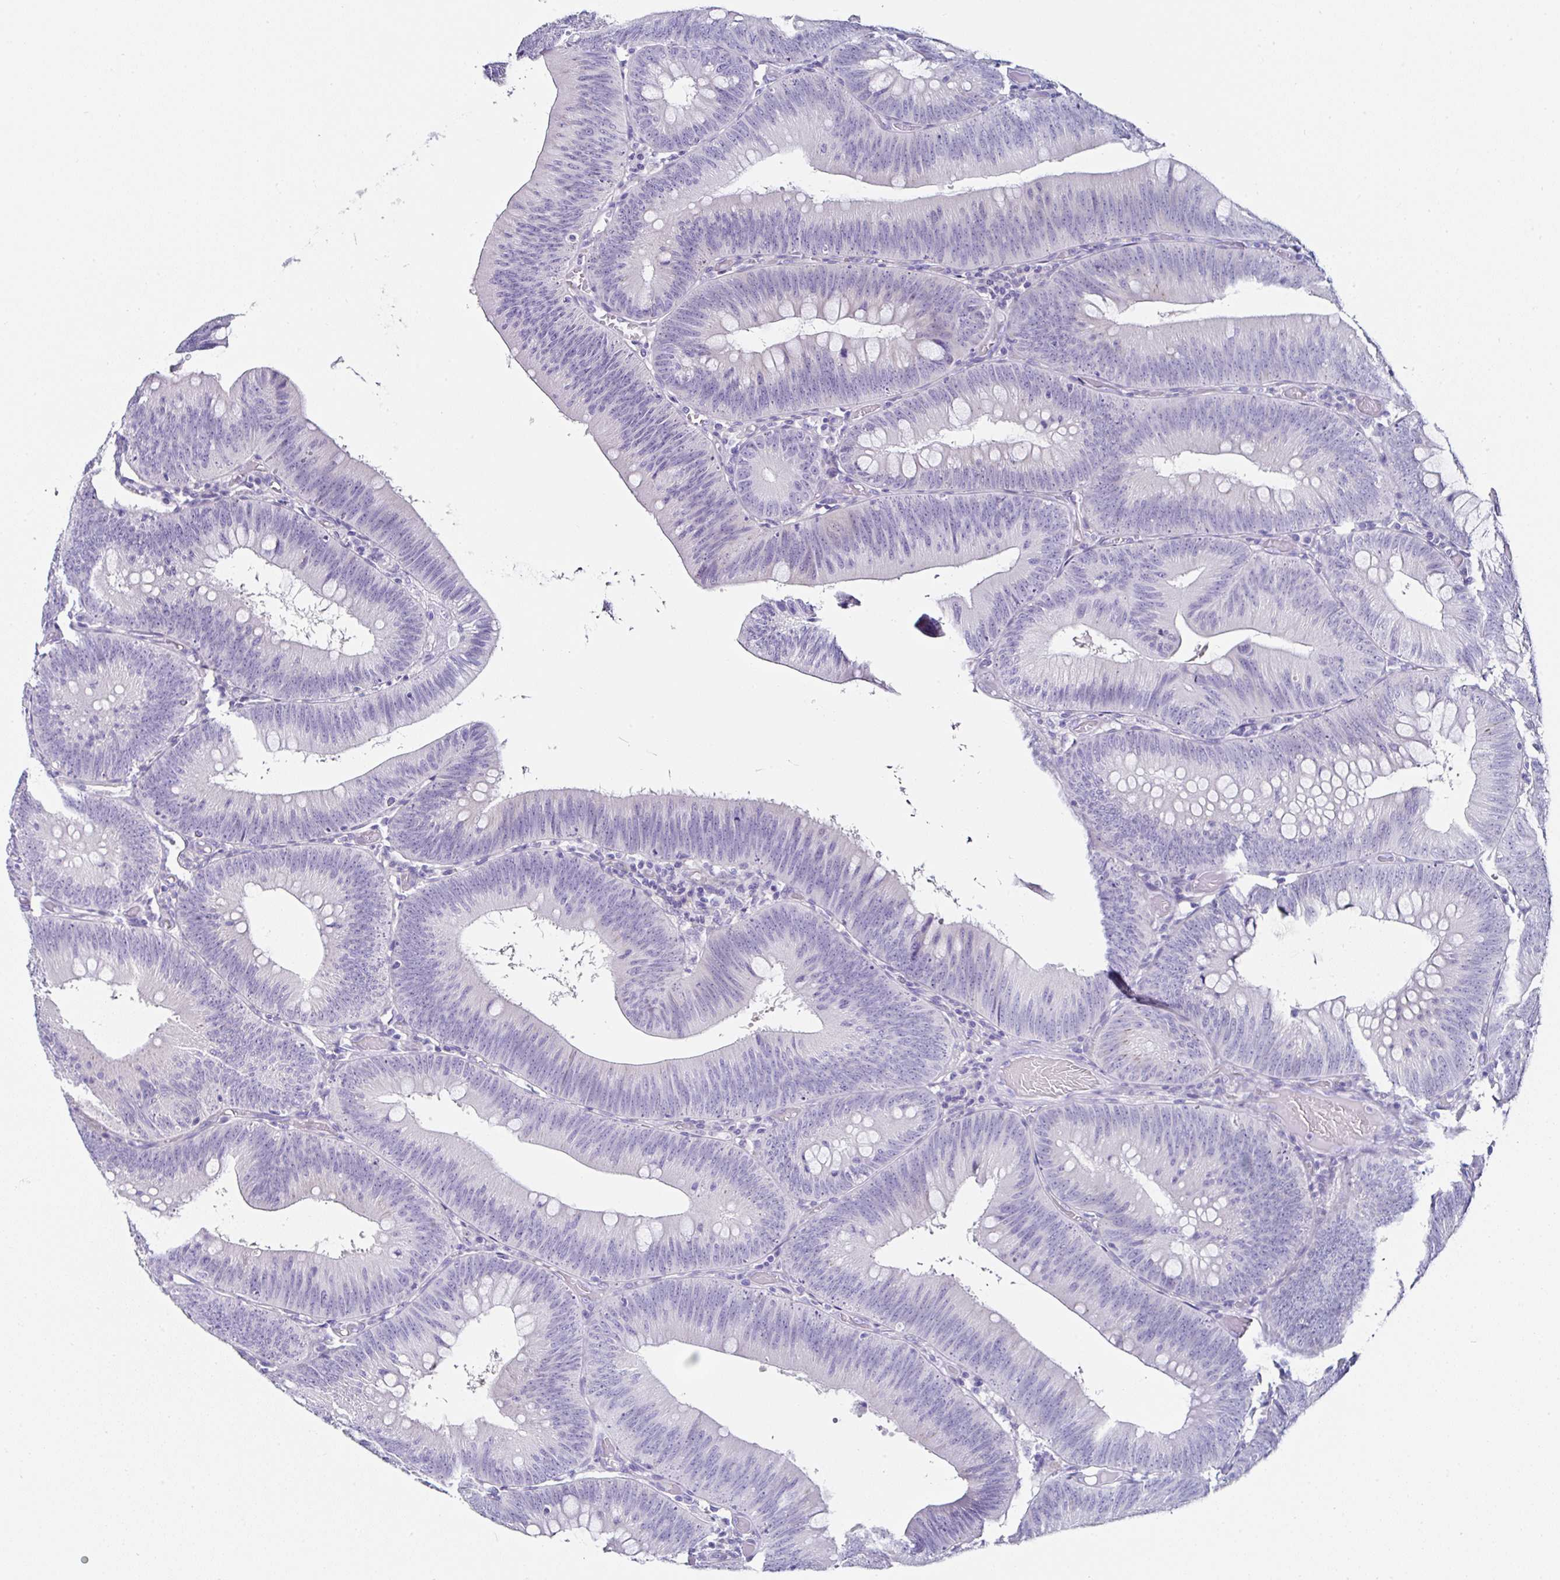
{"staining": {"intensity": "negative", "quantity": "none", "location": "none"}, "tissue": "colorectal cancer", "cell_type": "Tumor cells", "image_type": "cancer", "snomed": [{"axis": "morphology", "description": "Adenocarcinoma, NOS"}, {"axis": "topography", "description": "Colon"}], "caption": "The micrograph demonstrates no significant staining in tumor cells of colorectal adenocarcinoma.", "gene": "UGT3A1", "patient": {"sex": "male", "age": 84}}